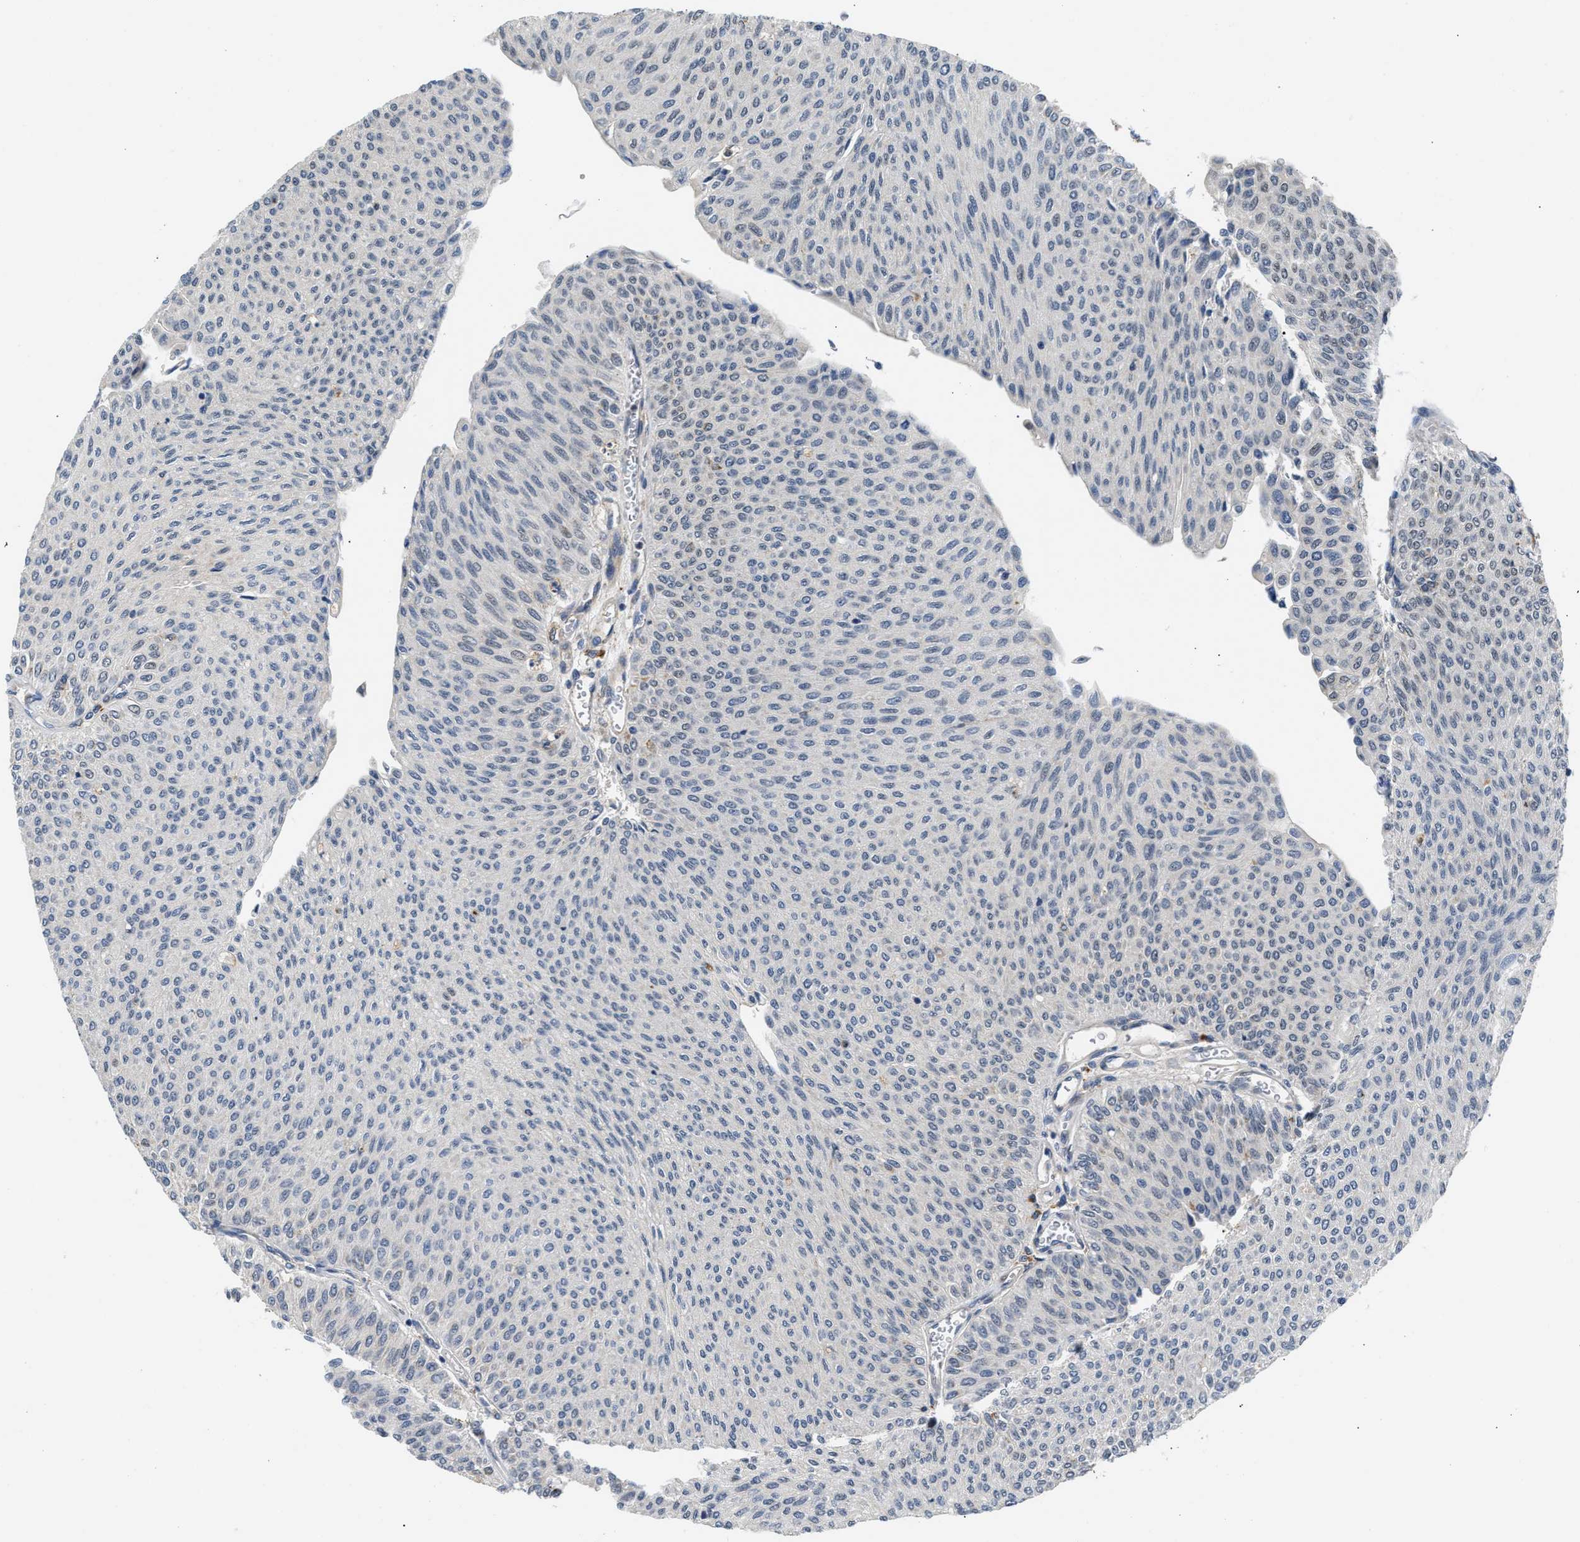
{"staining": {"intensity": "negative", "quantity": "none", "location": "none"}, "tissue": "urothelial cancer", "cell_type": "Tumor cells", "image_type": "cancer", "snomed": [{"axis": "morphology", "description": "Urothelial carcinoma, Low grade"}, {"axis": "topography", "description": "Urinary bladder"}], "caption": "The immunohistochemistry (IHC) histopathology image has no significant staining in tumor cells of urothelial carcinoma (low-grade) tissue.", "gene": "PPM1L", "patient": {"sex": "male", "age": 78}}